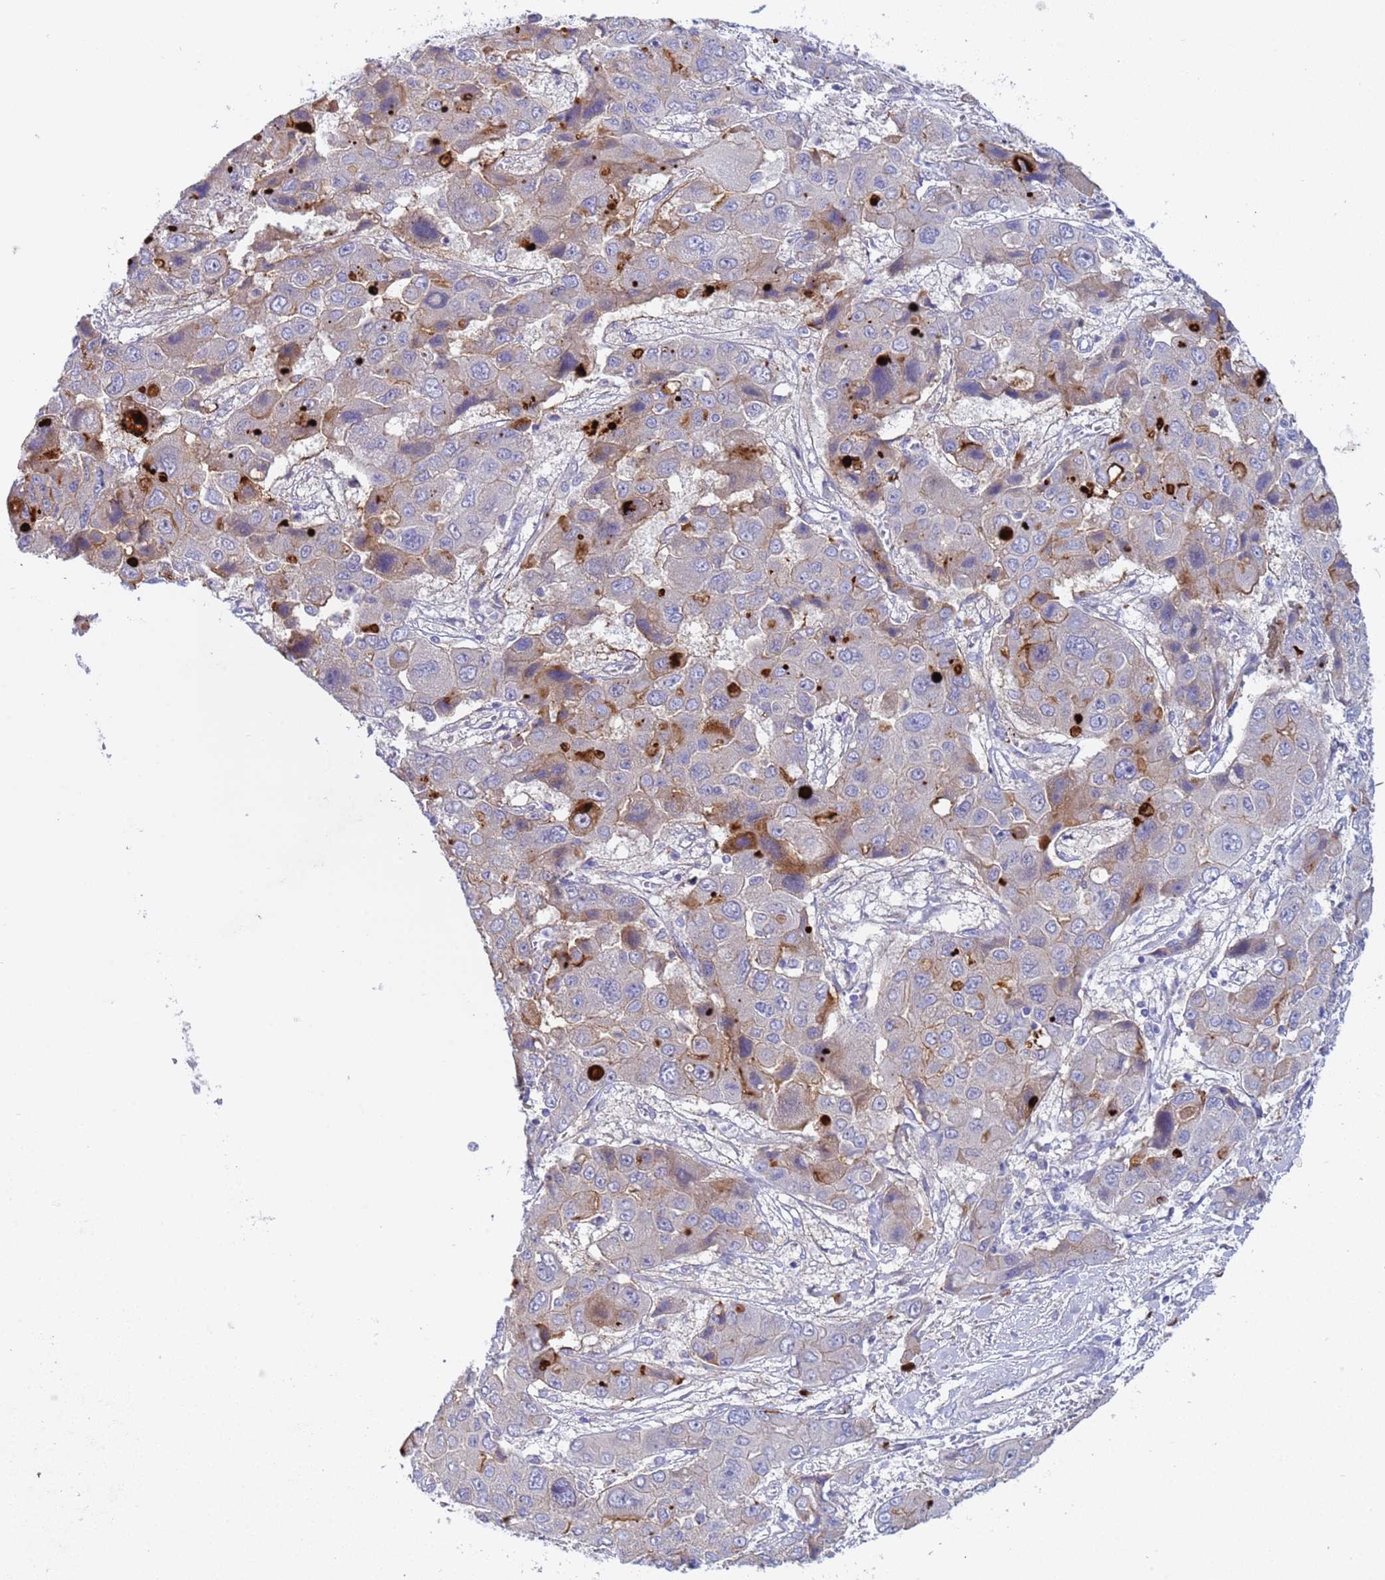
{"staining": {"intensity": "moderate", "quantity": "<25%", "location": "cytoplasmic/membranous"}, "tissue": "liver cancer", "cell_type": "Tumor cells", "image_type": "cancer", "snomed": [{"axis": "morphology", "description": "Cholangiocarcinoma"}, {"axis": "topography", "description": "Liver"}], "caption": "Immunohistochemical staining of liver cancer demonstrates low levels of moderate cytoplasmic/membranous protein expression in approximately <25% of tumor cells.", "gene": "C4orf46", "patient": {"sex": "male", "age": 67}}